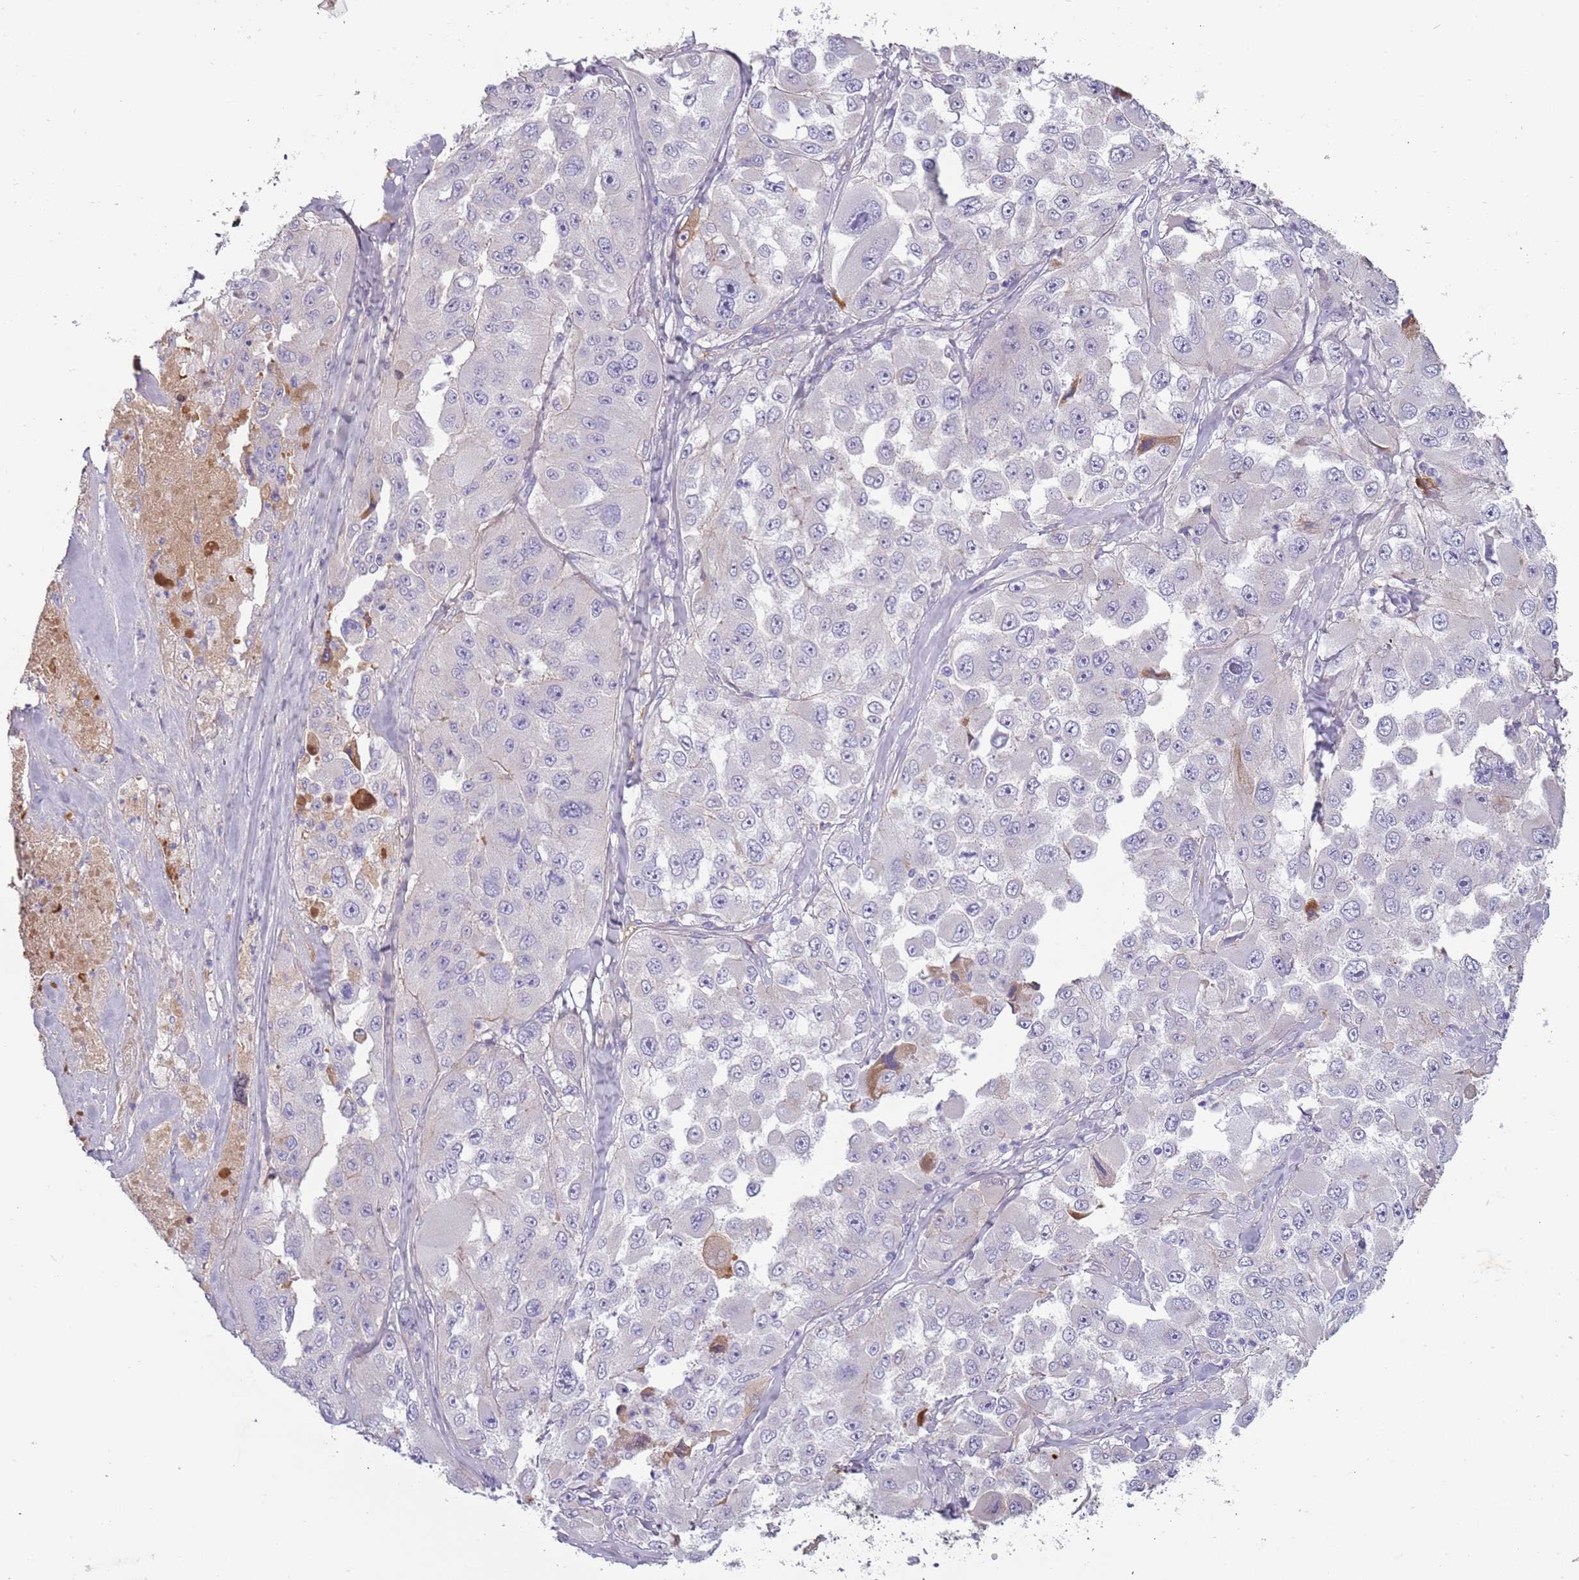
{"staining": {"intensity": "negative", "quantity": "none", "location": "none"}, "tissue": "melanoma", "cell_type": "Tumor cells", "image_type": "cancer", "snomed": [{"axis": "morphology", "description": "Malignant melanoma, Metastatic site"}, {"axis": "topography", "description": "Lymph node"}], "caption": "Micrograph shows no significant protein positivity in tumor cells of malignant melanoma (metastatic site).", "gene": "TNFRSF6B", "patient": {"sex": "male", "age": 62}}